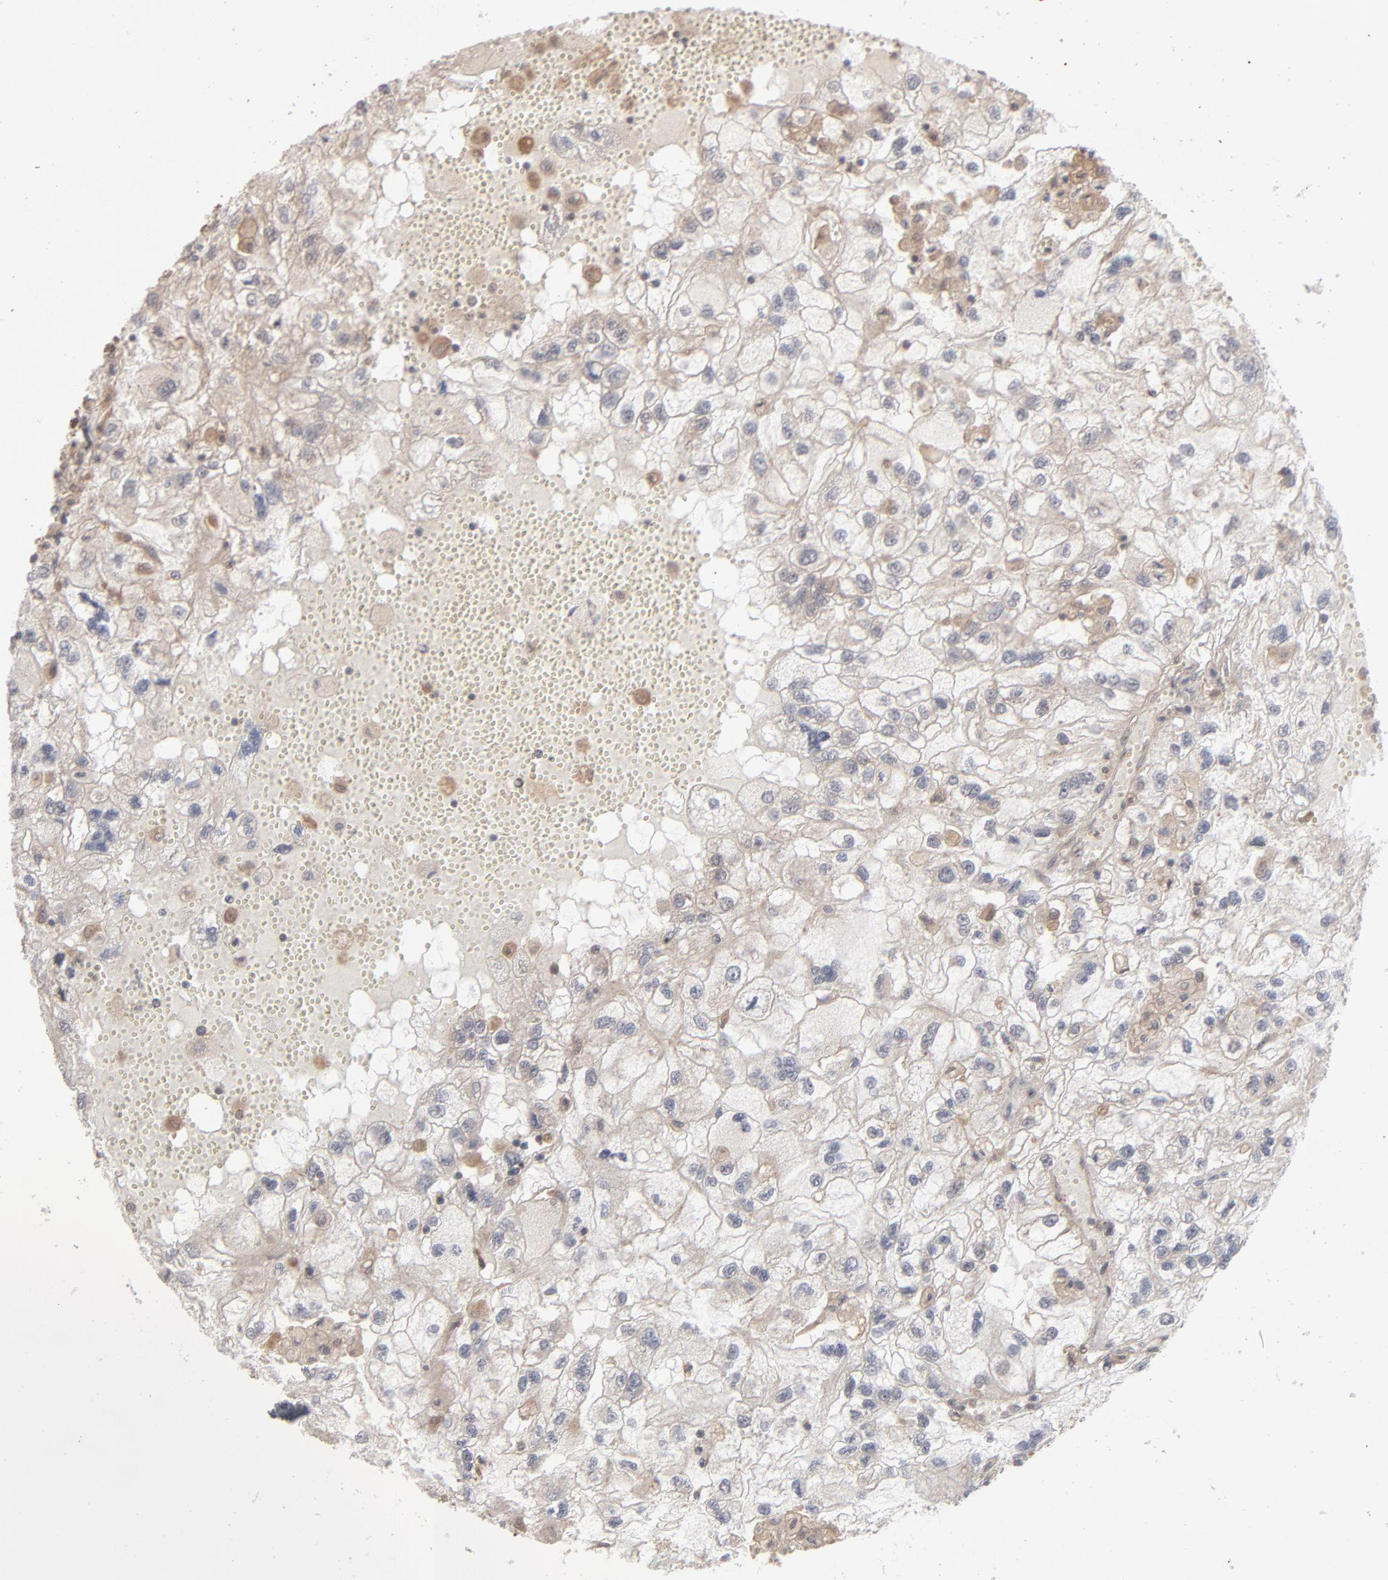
{"staining": {"intensity": "weak", "quantity": ">75%", "location": "cytoplasmic/membranous"}, "tissue": "renal cancer", "cell_type": "Tumor cells", "image_type": "cancer", "snomed": [{"axis": "morphology", "description": "Normal tissue, NOS"}, {"axis": "morphology", "description": "Adenocarcinoma, NOS"}, {"axis": "topography", "description": "Kidney"}], "caption": "Immunohistochemical staining of human renal adenocarcinoma exhibits low levels of weak cytoplasmic/membranous positivity in about >75% of tumor cells.", "gene": "SCFD1", "patient": {"sex": "male", "age": 71}}